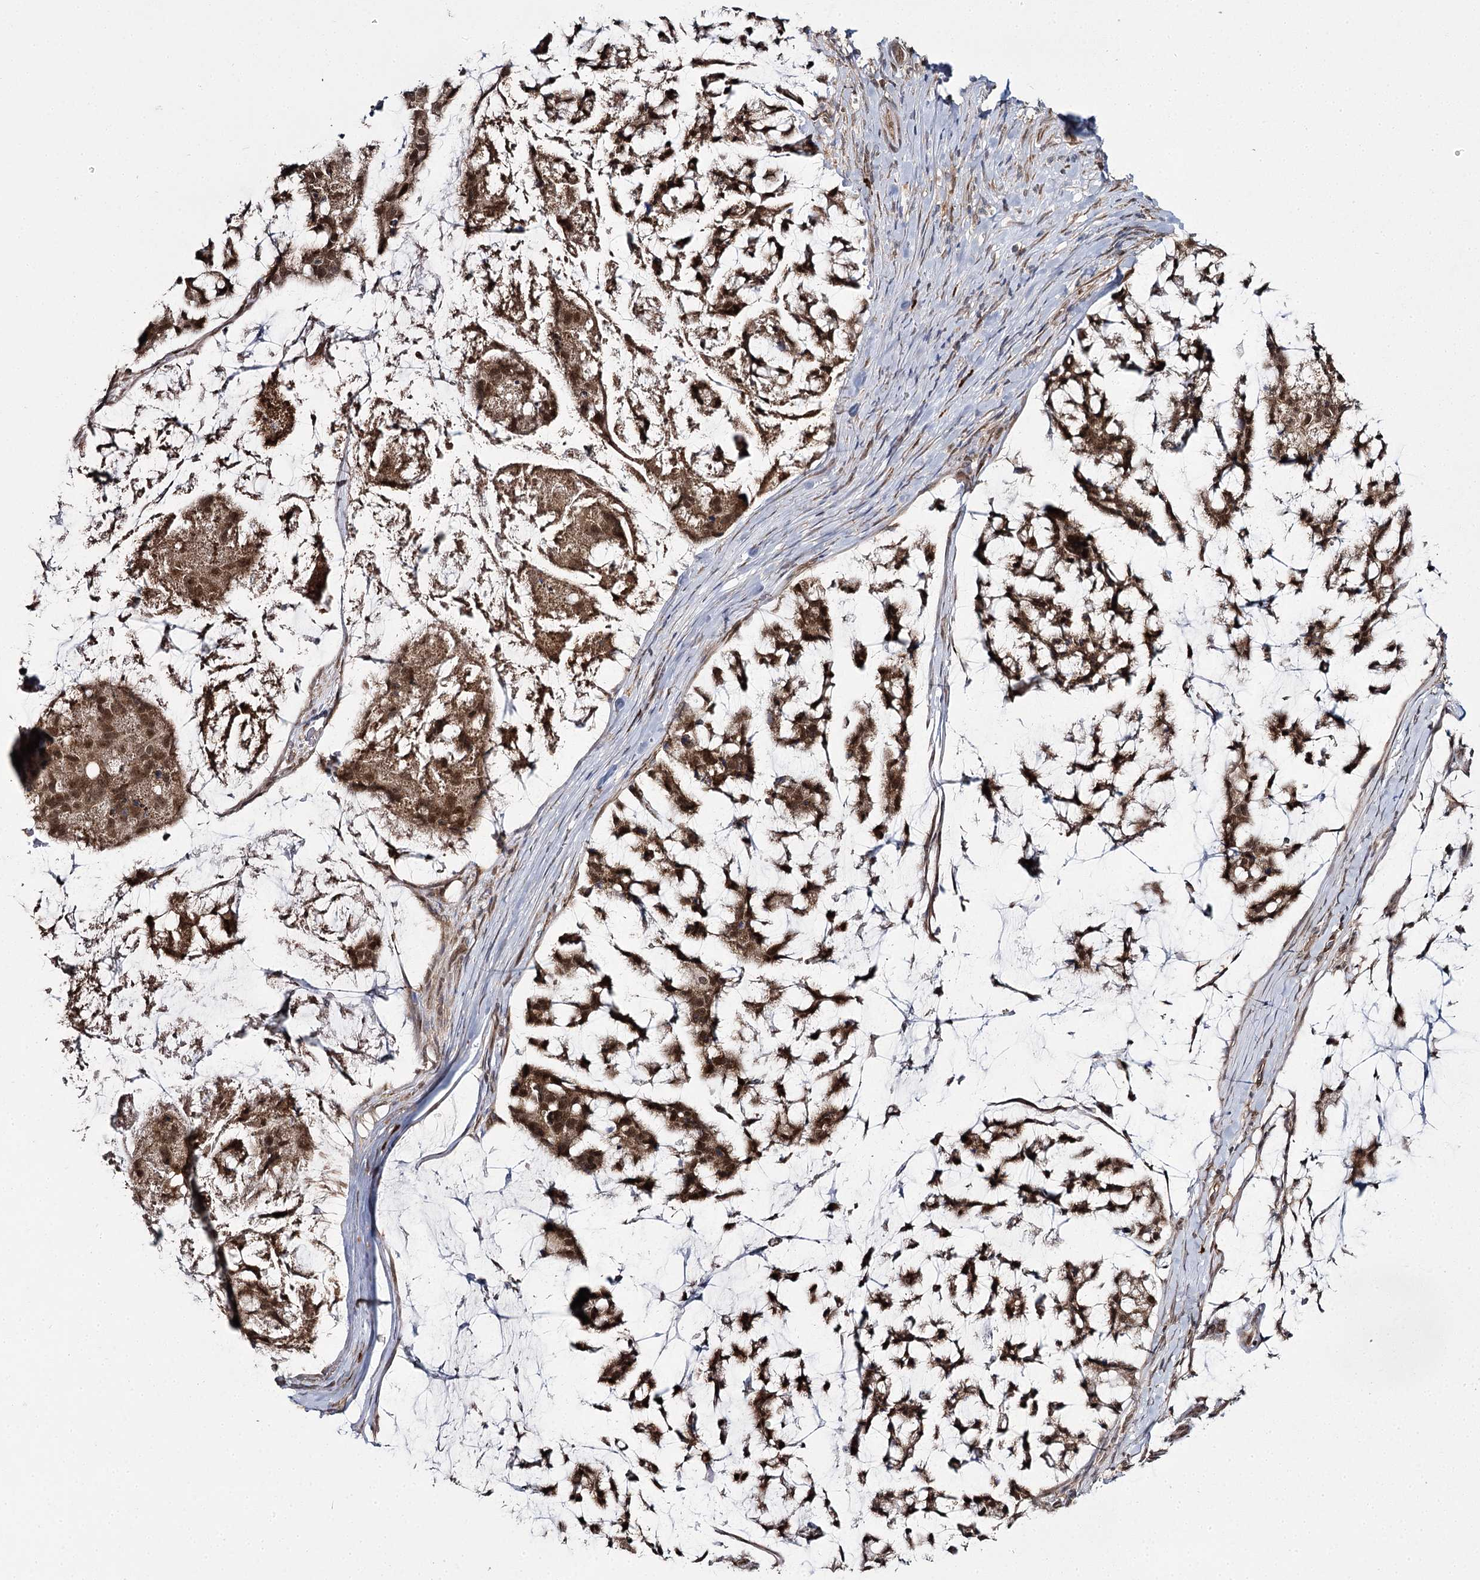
{"staining": {"intensity": "moderate", "quantity": ">75%", "location": "cytoplasmic/membranous,nuclear"}, "tissue": "stomach cancer", "cell_type": "Tumor cells", "image_type": "cancer", "snomed": [{"axis": "morphology", "description": "Adenocarcinoma, NOS"}, {"axis": "topography", "description": "Stomach, lower"}], "caption": "Stomach cancer (adenocarcinoma) was stained to show a protein in brown. There is medium levels of moderate cytoplasmic/membranous and nuclear expression in about >75% of tumor cells.", "gene": "TRNT1", "patient": {"sex": "male", "age": 67}}